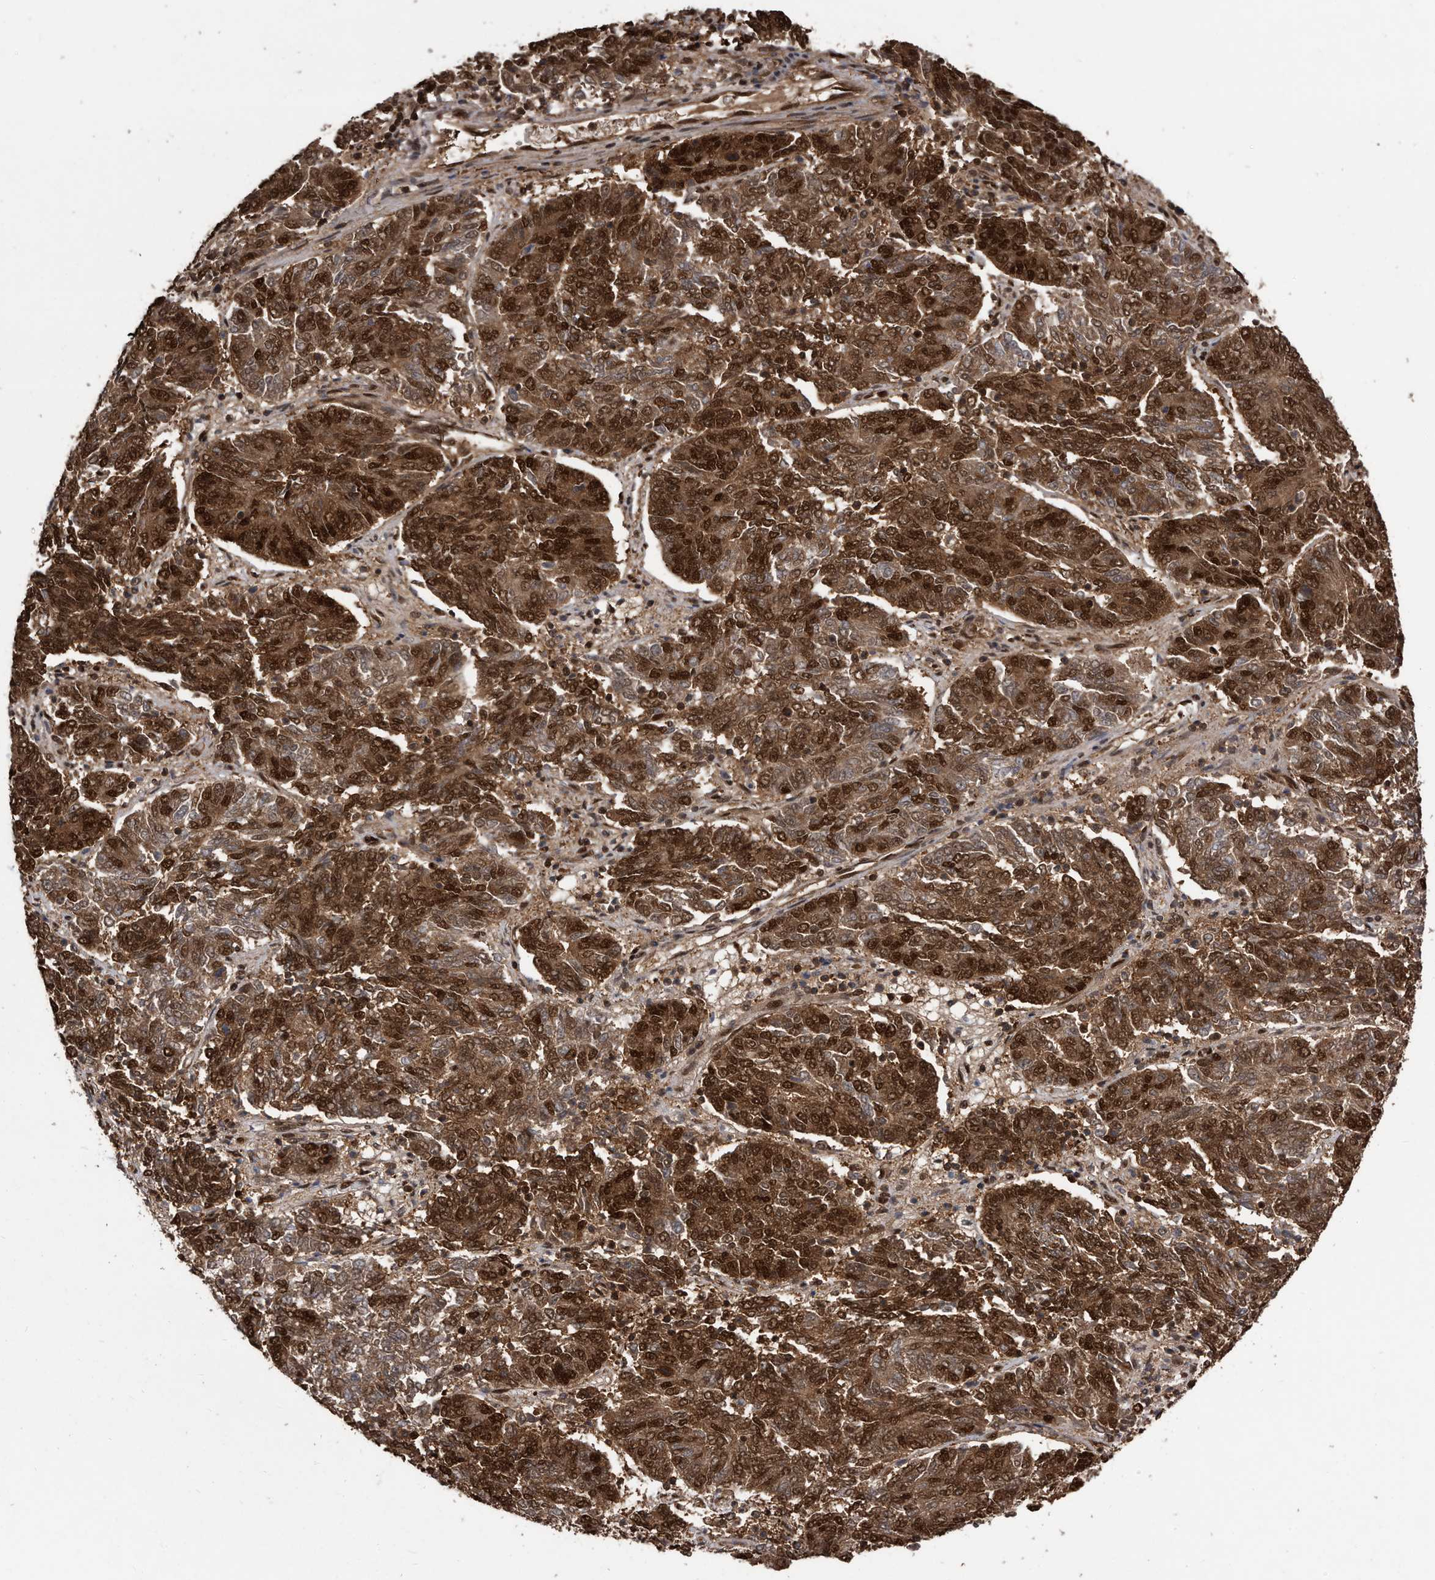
{"staining": {"intensity": "strong", "quantity": ">75%", "location": "cytoplasmic/membranous,nuclear"}, "tissue": "endometrial cancer", "cell_type": "Tumor cells", "image_type": "cancer", "snomed": [{"axis": "morphology", "description": "Adenocarcinoma, NOS"}, {"axis": "topography", "description": "Endometrium"}], "caption": "IHC staining of endometrial cancer, which displays high levels of strong cytoplasmic/membranous and nuclear expression in approximately >75% of tumor cells indicating strong cytoplasmic/membranous and nuclear protein expression. The staining was performed using DAB (brown) for protein detection and nuclei were counterstained in hematoxylin (blue).", "gene": "RAD23B", "patient": {"sex": "female", "age": 80}}